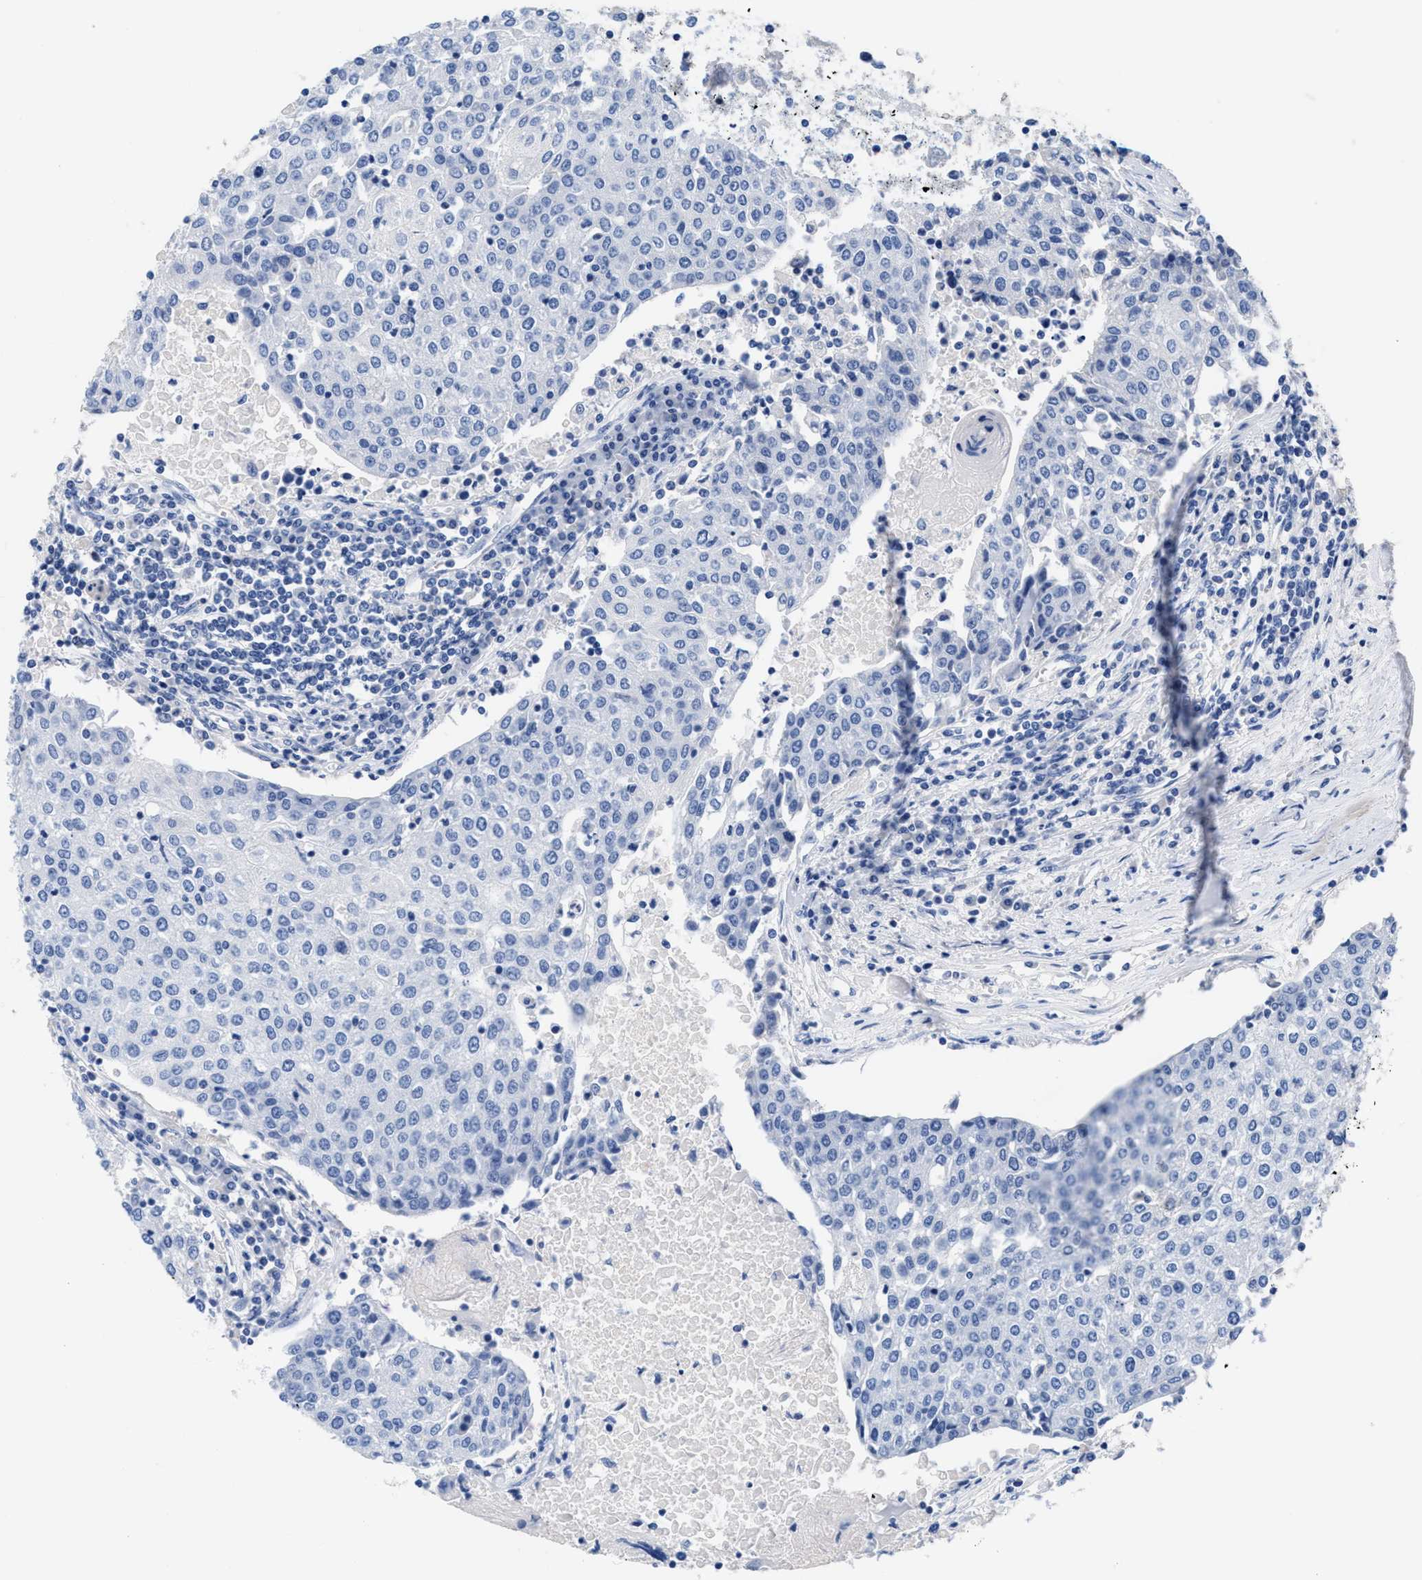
{"staining": {"intensity": "negative", "quantity": "none", "location": "none"}, "tissue": "urothelial cancer", "cell_type": "Tumor cells", "image_type": "cancer", "snomed": [{"axis": "morphology", "description": "Urothelial carcinoma, High grade"}, {"axis": "topography", "description": "Urinary bladder"}], "caption": "Tumor cells are negative for protein expression in human high-grade urothelial carcinoma.", "gene": "SLFN13", "patient": {"sex": "female", "age": 85}}